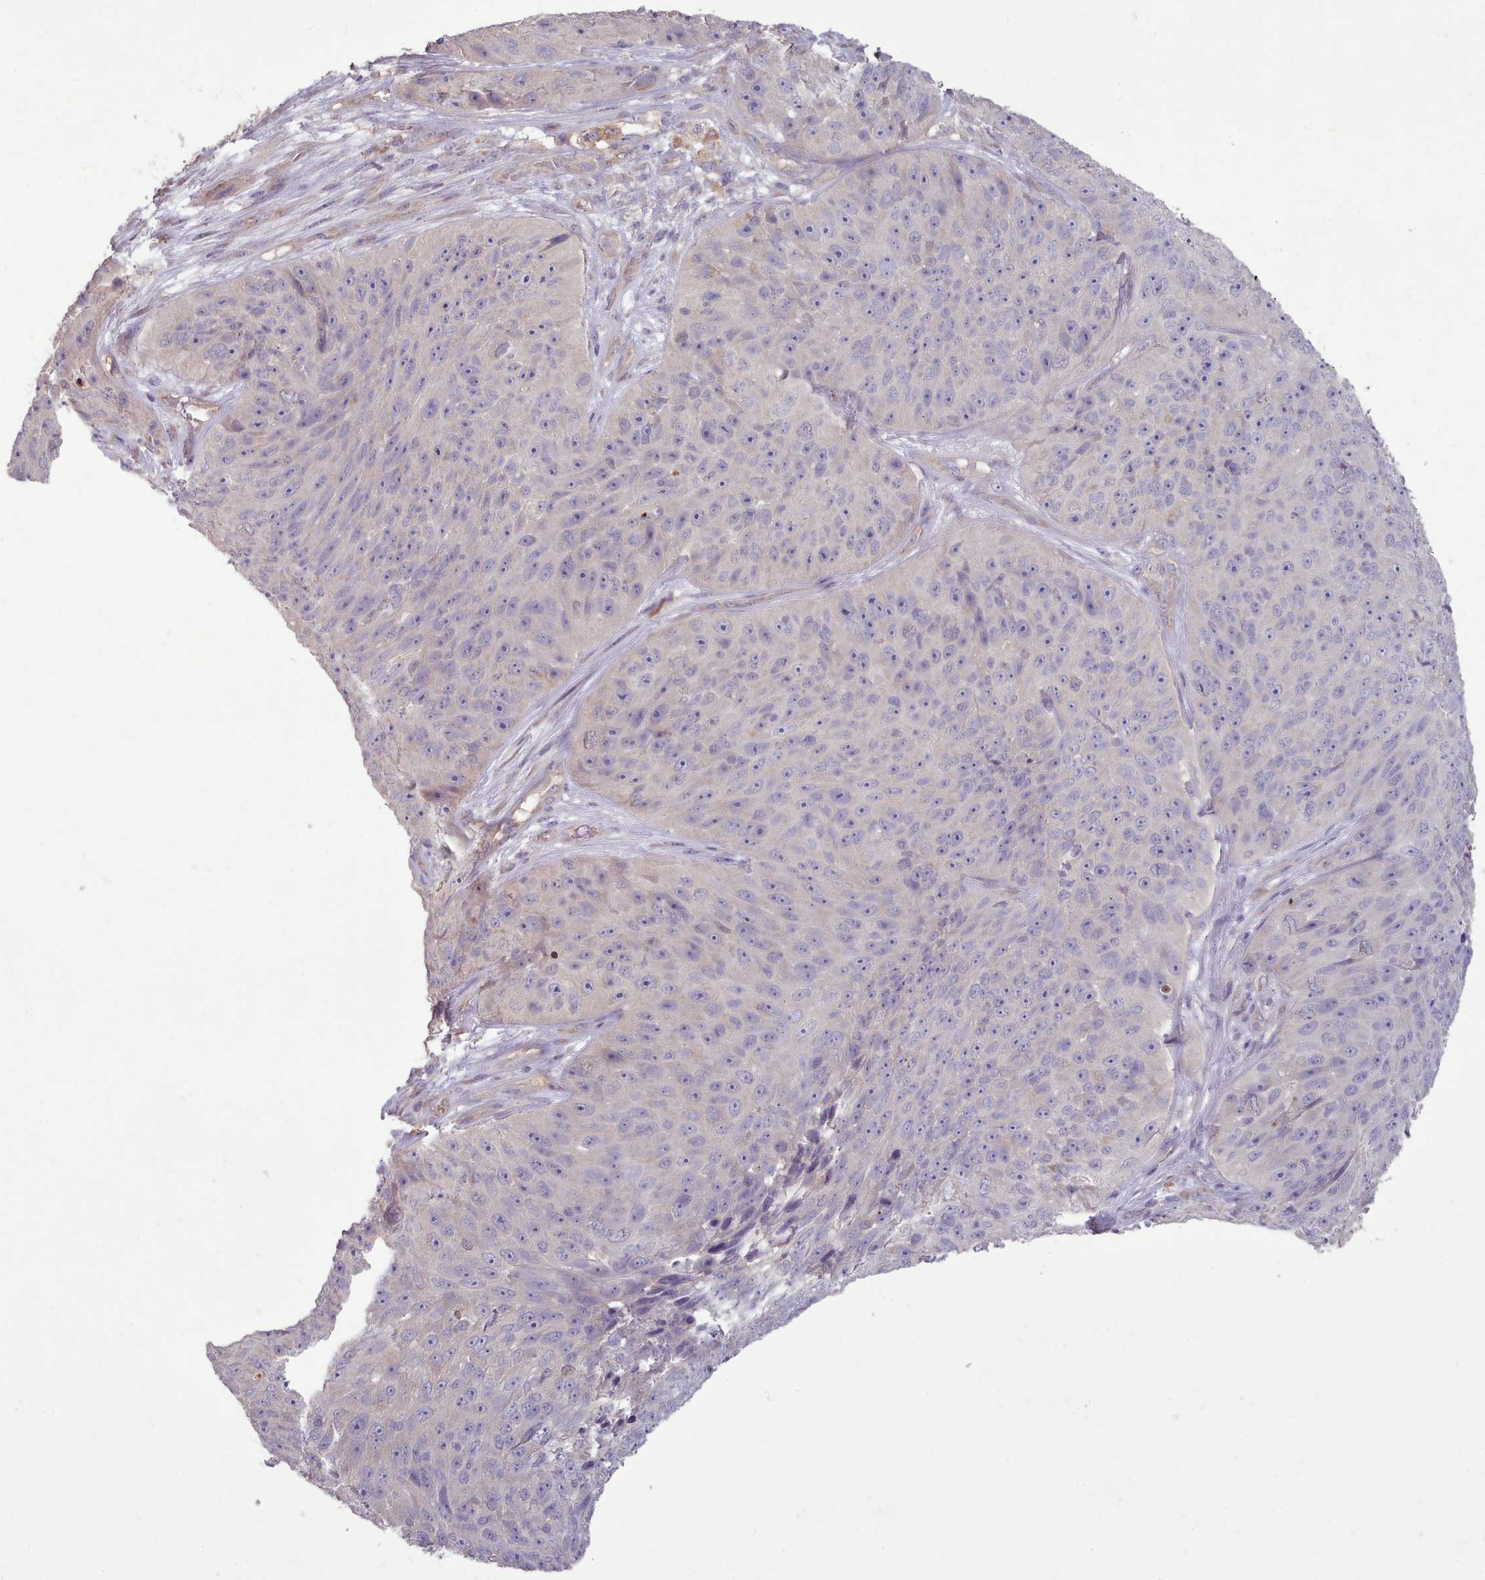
{"staining": {"intensity": "negative", "quantity": "none", "location": "none"}, "tissue": "skin cancer", "cell_type": "Tumor cells", "image_type": "cancer", "snomed": [{"axis": "morphology", "description": "Squamous cell carcinoma, NOS"}, {"axis": "topography", "description": "Skin"}], "caption": "Immunohistochemistry of human skin squamous cell carcinoma reveals no staining in tumor cells.", "gene": "DPF1", "patient": {"sex": "female", "age": 87}}